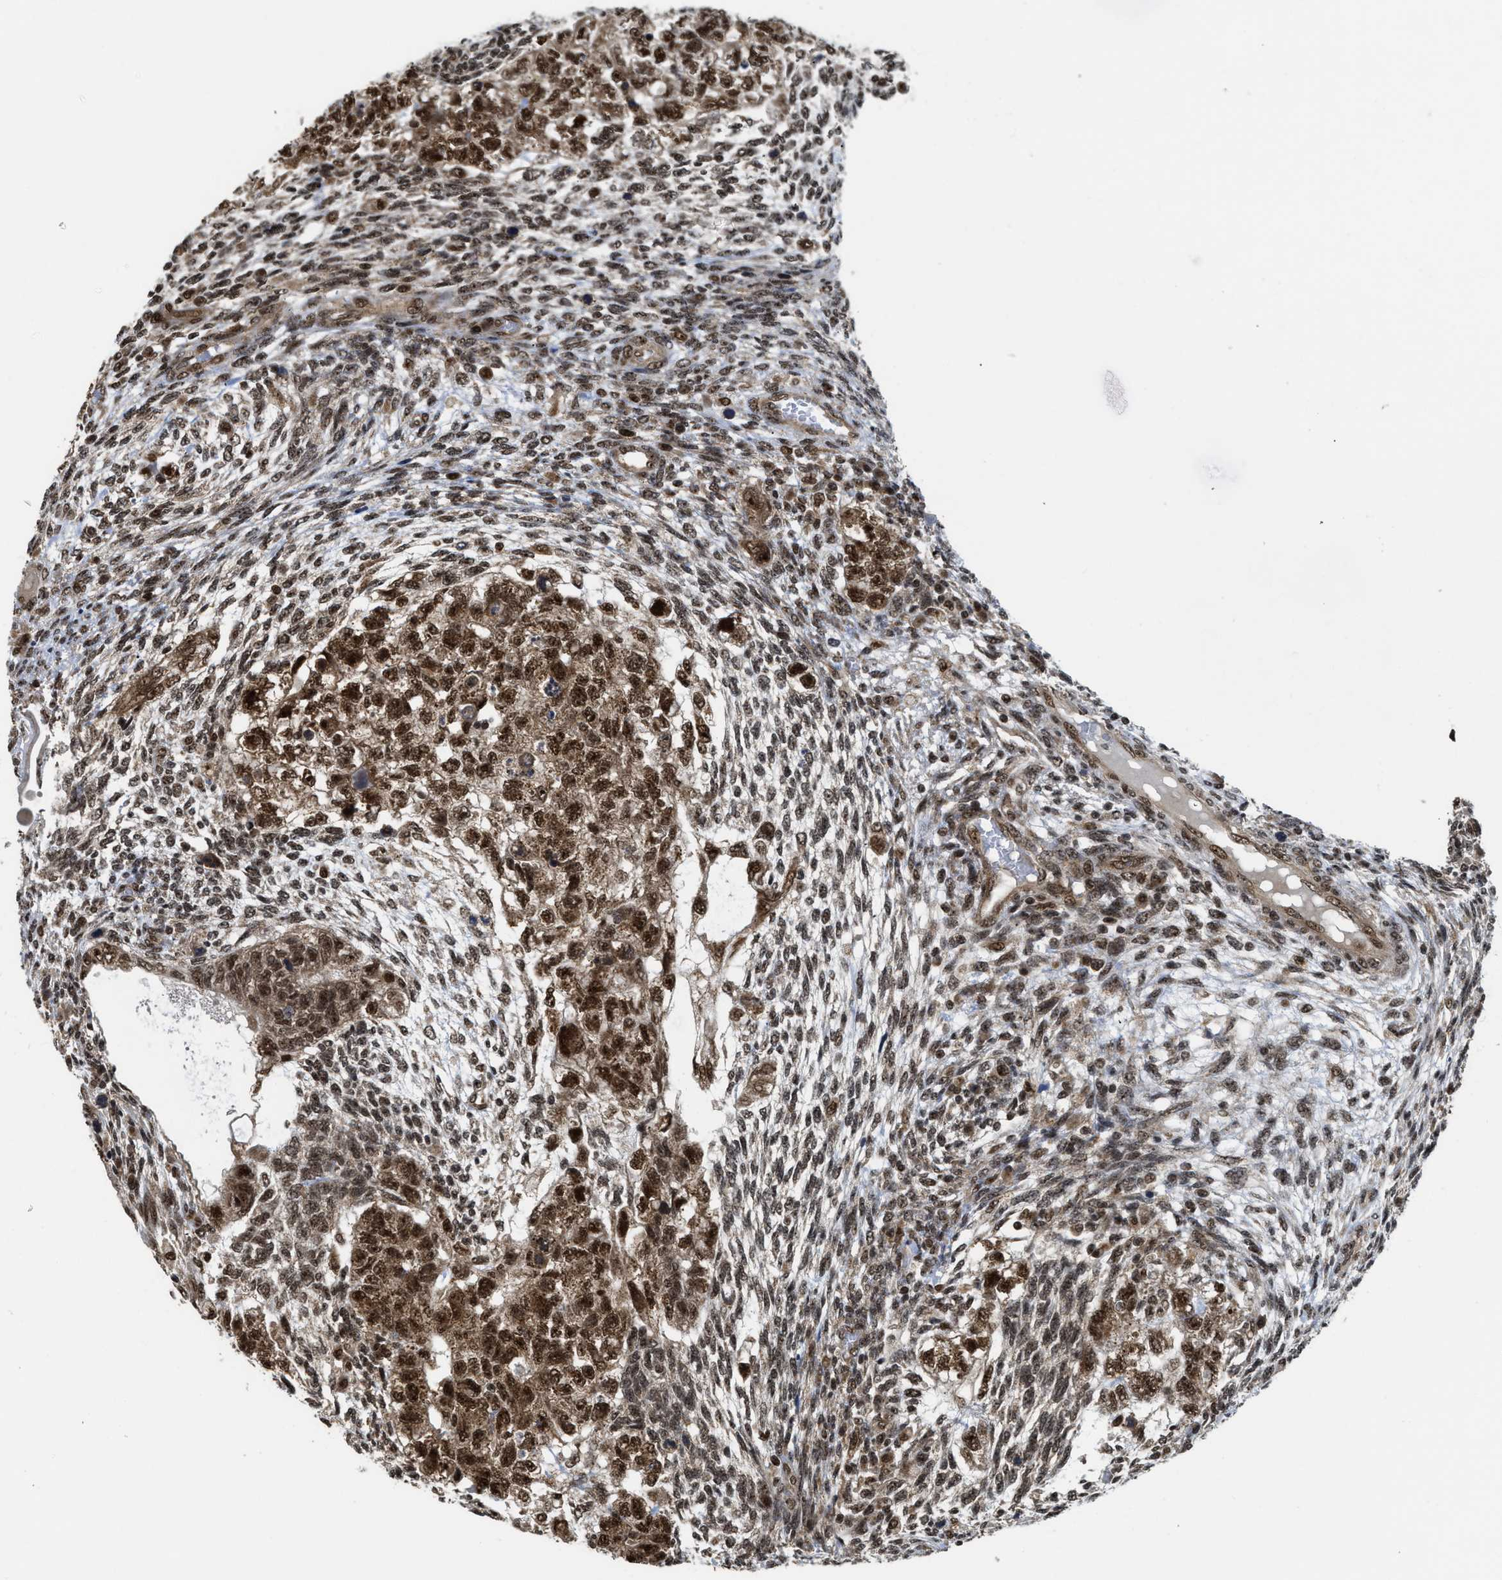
{"staining": {"intensity": "strong", "quantity": ">75%", "location": "cytoplasmic/membranous,nuclear"}, "tissue": "testis cancer", "cell_type": "Tumor cells", "image_type": "cancer", "snomed": [{"axis": "morphology", "description": "Normal tissue, NOS"}, {"axis": "morphology", "description": "Carcinoma, Embryonal, NOS"}, {"axis": "topography", "description": "Testis"}], "caption": "Testis cancer (embryonal carcinoma) stained with IHC demonstrates strong cytoplasmic/membranous and nuclear expression in approximately >75% of tumor cells. (Brightfield microscopy of DAB IHC at high magnification).", "gene": "TACC1", "patient": {"sex": "male", "age": 36}}